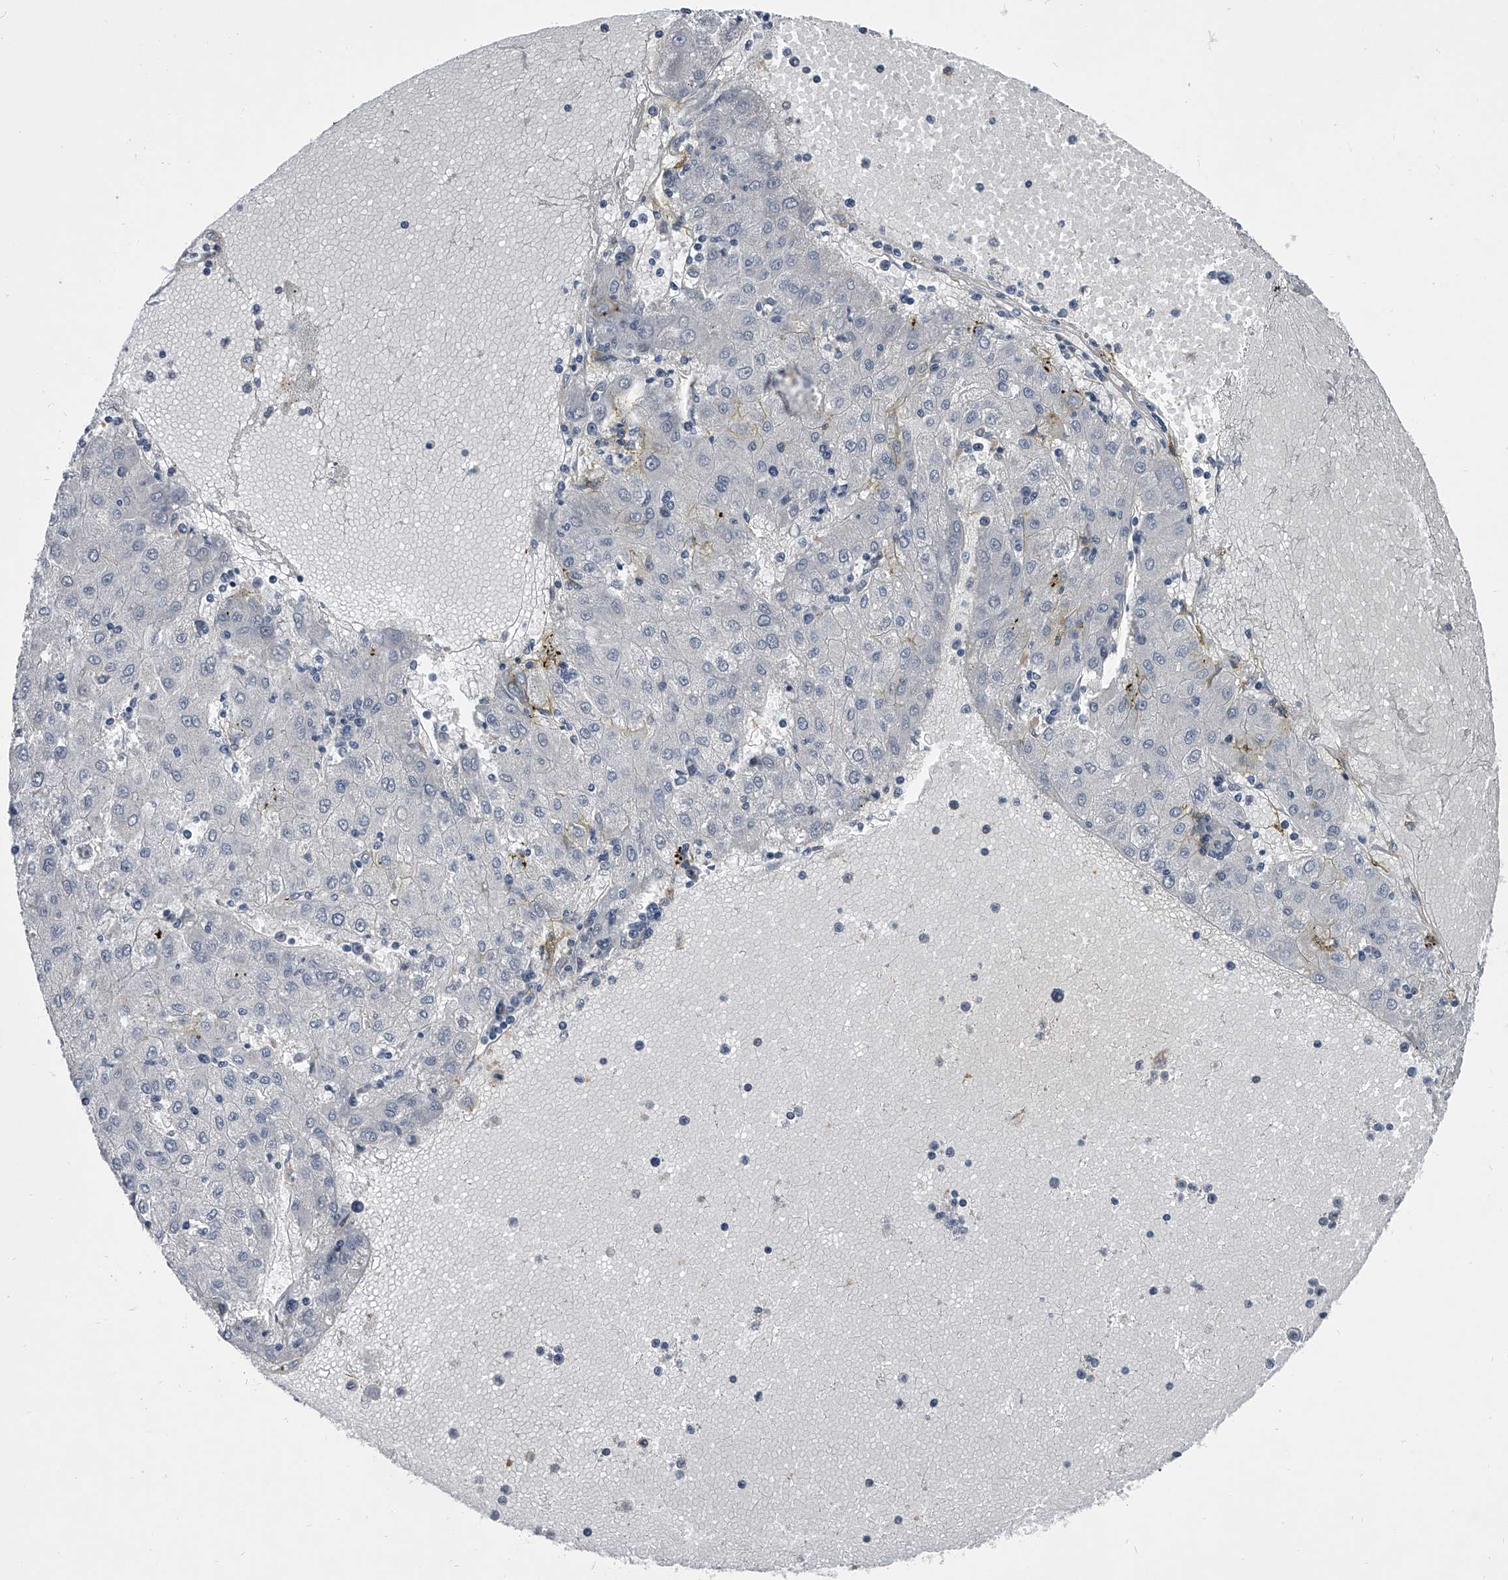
{"staining": {"intensity": "negative", "quantity": "none", "location": "none"}, "tissue": "liver cancer", "cell_type": "Tumor cells", "image_type": "cancer", "snomed": [{"axis": "morphology", "description": "Carcinoma, Hepatocellular, NOS"}, {"axis": "topography", "description": "Liver"}], "caption": "IHC of hepatocellular carcinoma (liver) reveals no expression in tumor cells.", "gene": "MAP4K3", "patient": {"sex": "male", "age": 72}}